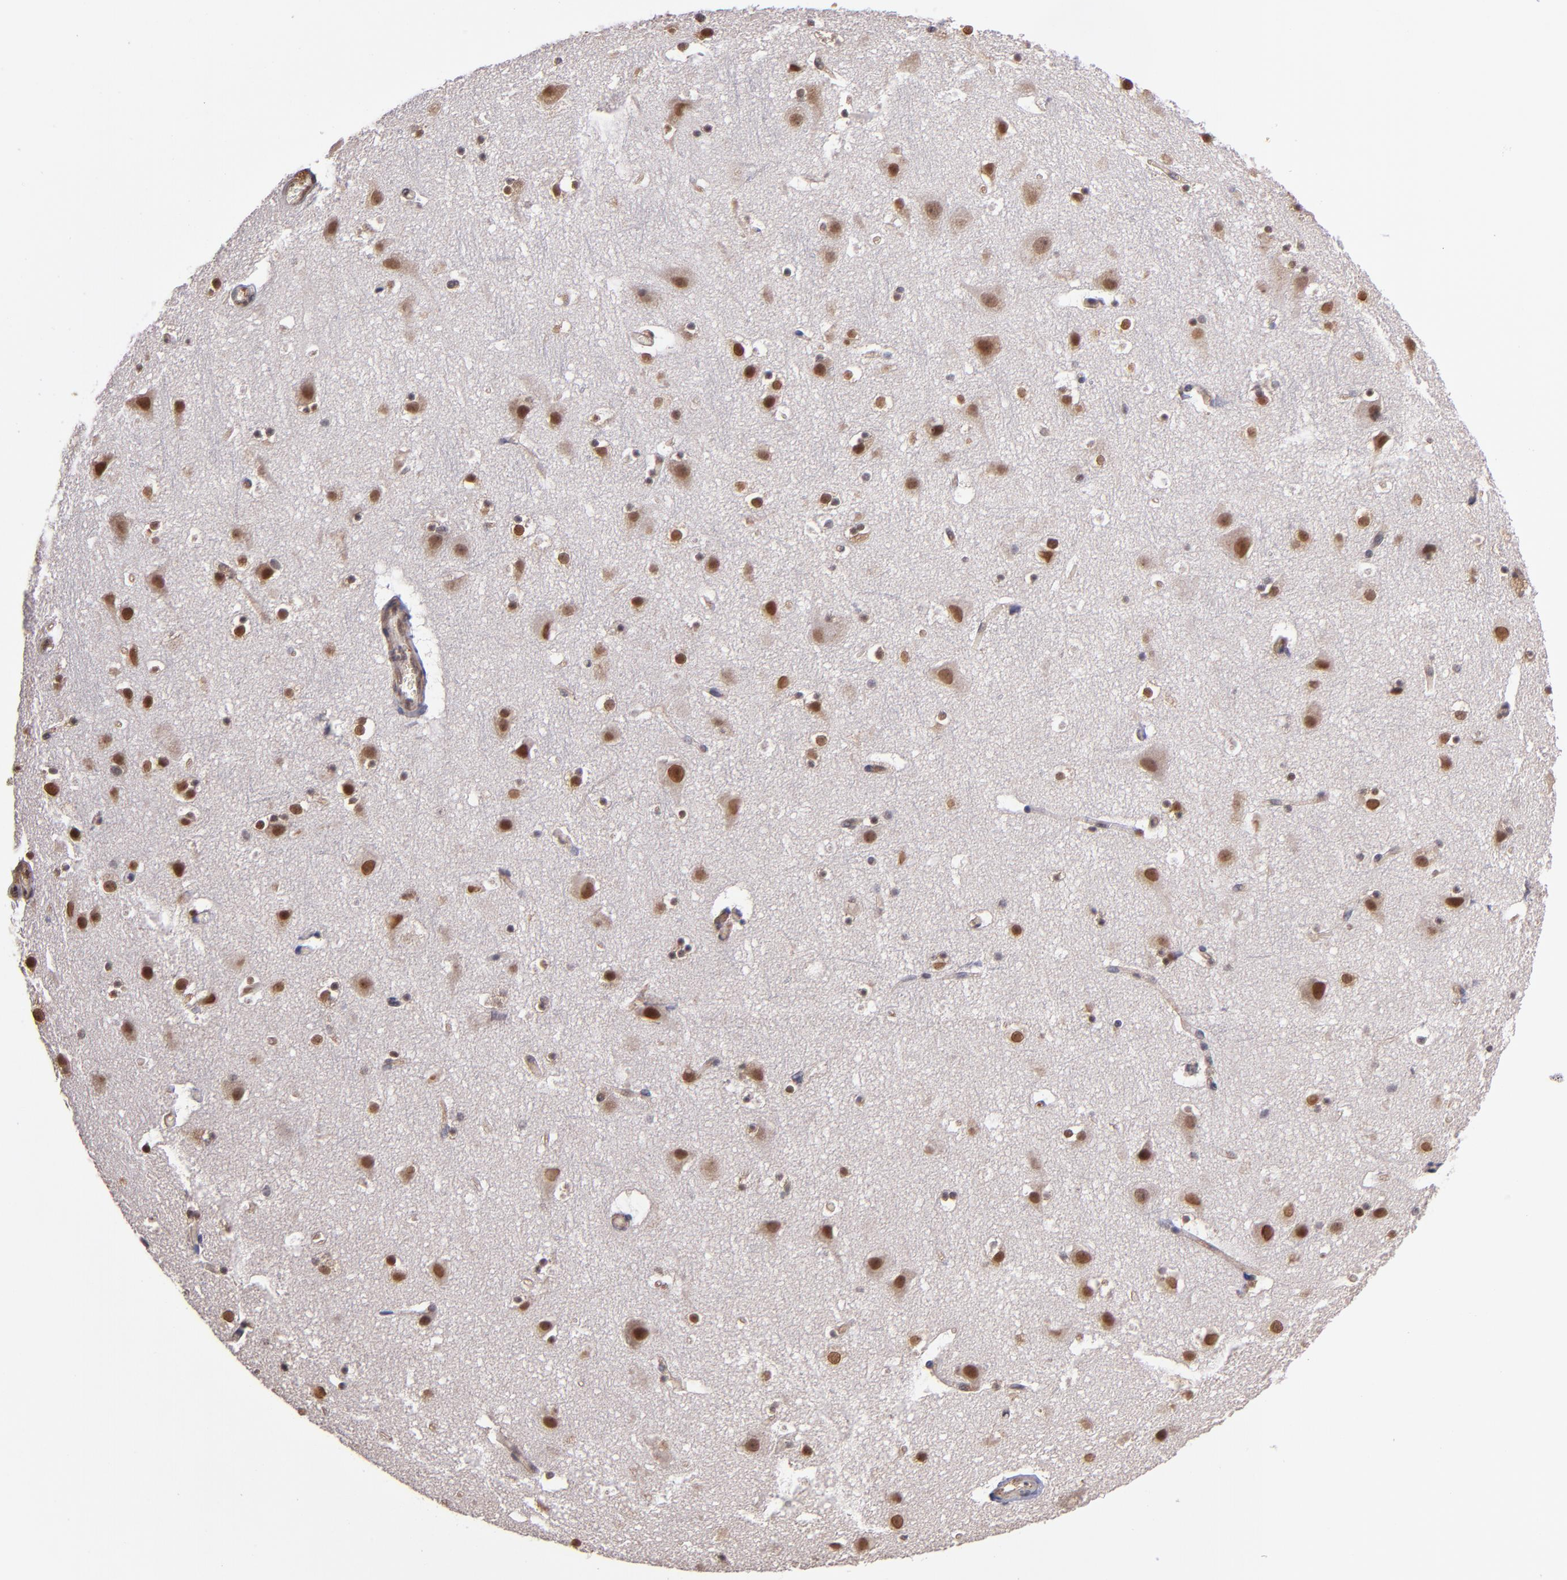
{"staining": {"intensity": "moderate", "quantity": ">75%", "location": "nuclear"}, "tissue": "cerebral cortex", "cell_type": "Endothelial cells", "image_type": "normal", "snomed": [{"axis": "morphology", "description": "Normal tissue, NOS"}, {"axis": "topography", "description": "Cerebral cortex"}], "caption": "IHC micrograph of normal cerebral cortex stained for a protein (brown), which shows medium levels of moderate nuclear expression in approximately >75% of endothelial cells.", "gene": "TERF2", "patient": {"sex": "male", "age": 45}}